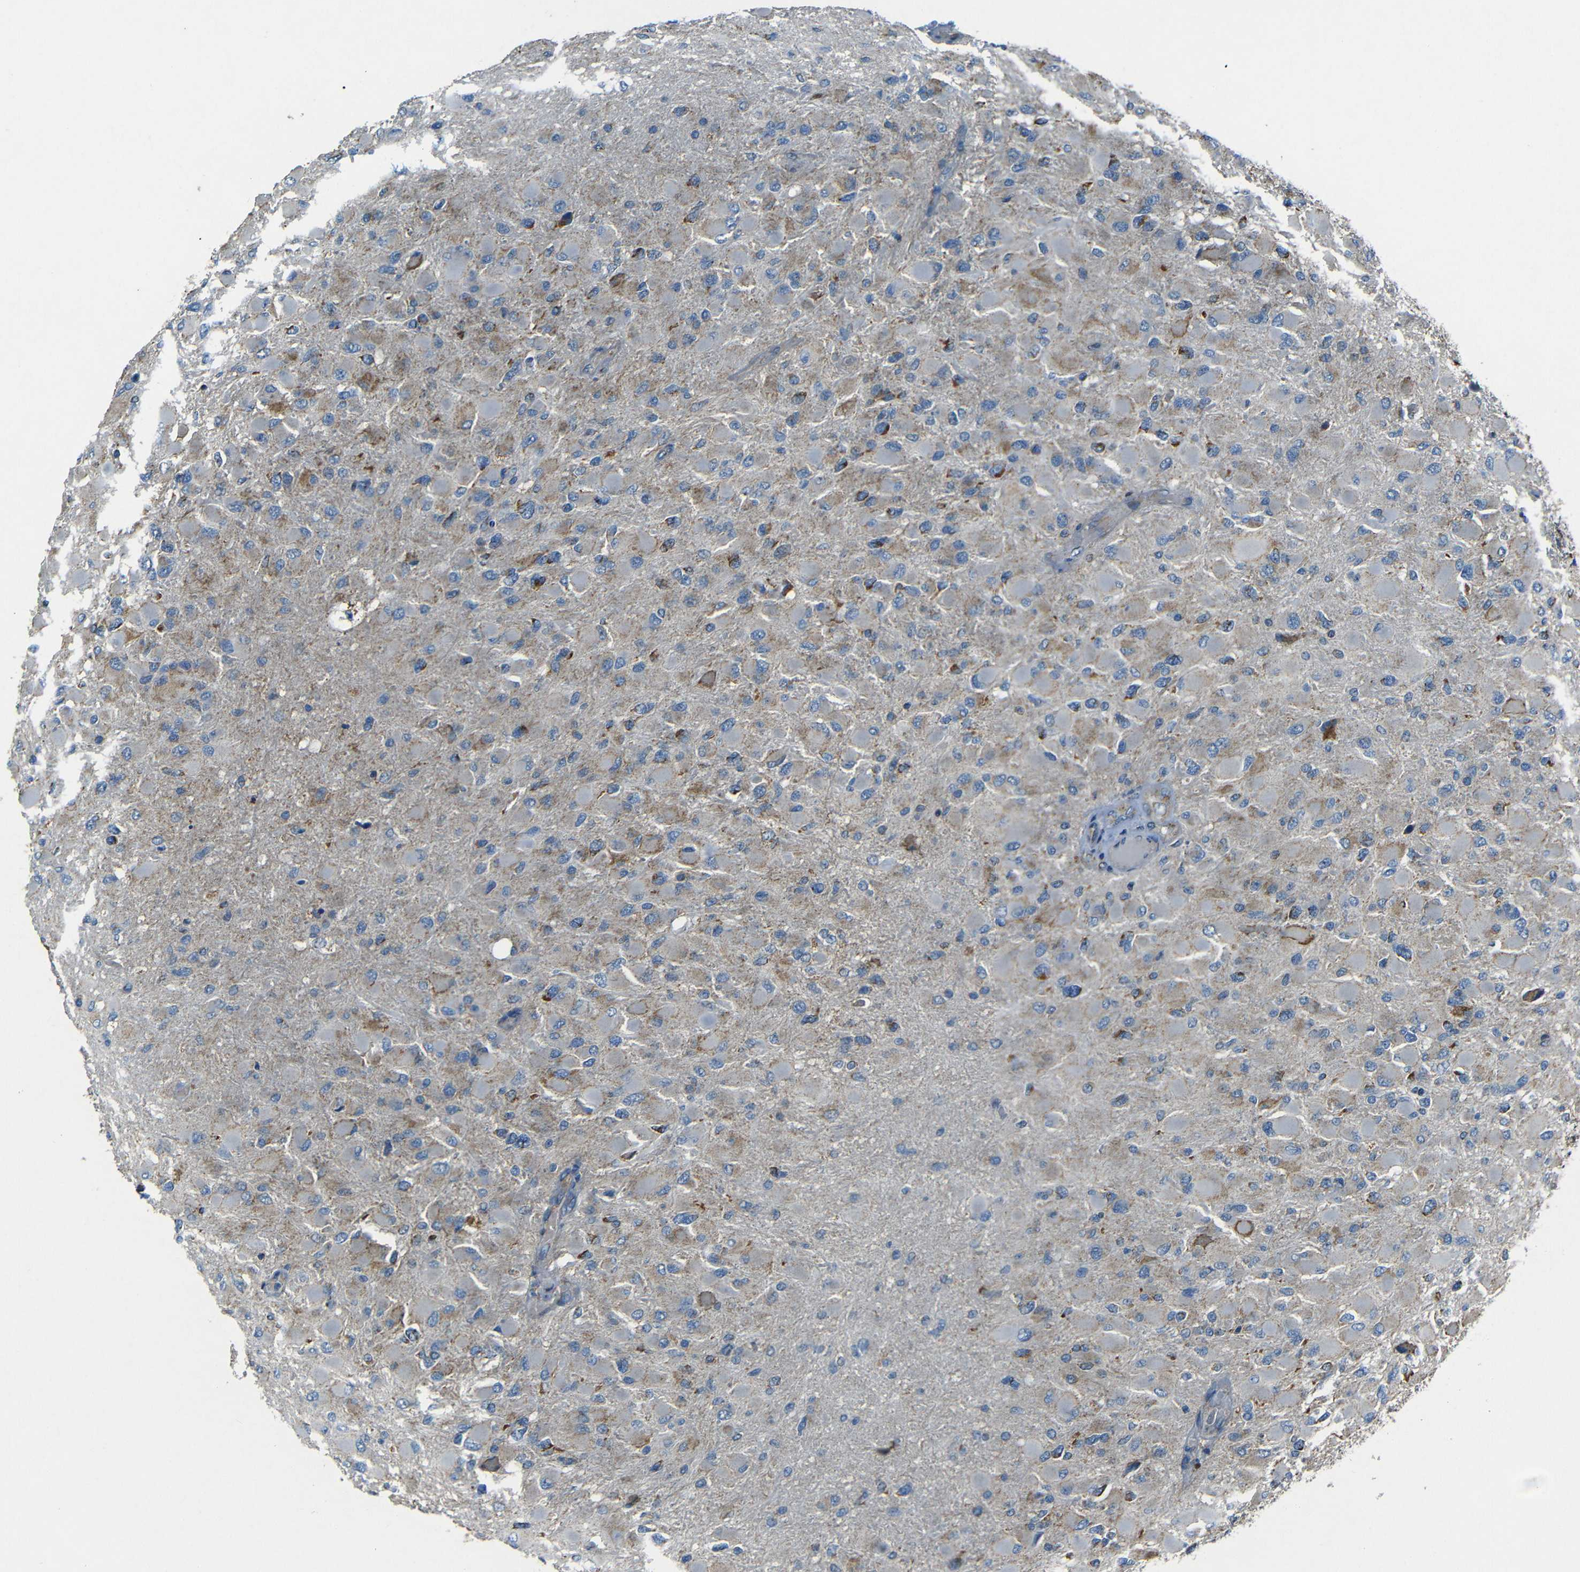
{"staining": {"intensity": "moderate", "quantity": "25%-75%", "location": "cytoplasmic/membranous"}, "tissue": "glioma", "cell_type": "Tumor cells", "image_type": "cancer", "snomed": [{"axis": "morphology", "description": "Glioma, malignant, High grade"}, {"axis": "topography", "description": "Cerebral cortex"}], "caption": "About 25%-75% of tumor cells in malignant high-grade glioma demonstrate moderate cytoplasmic/membranous protein expression as visualized by brown immunohistochemical staining.", "gene": "NETO2", "patient": {"sex": "female", "age": 36}}